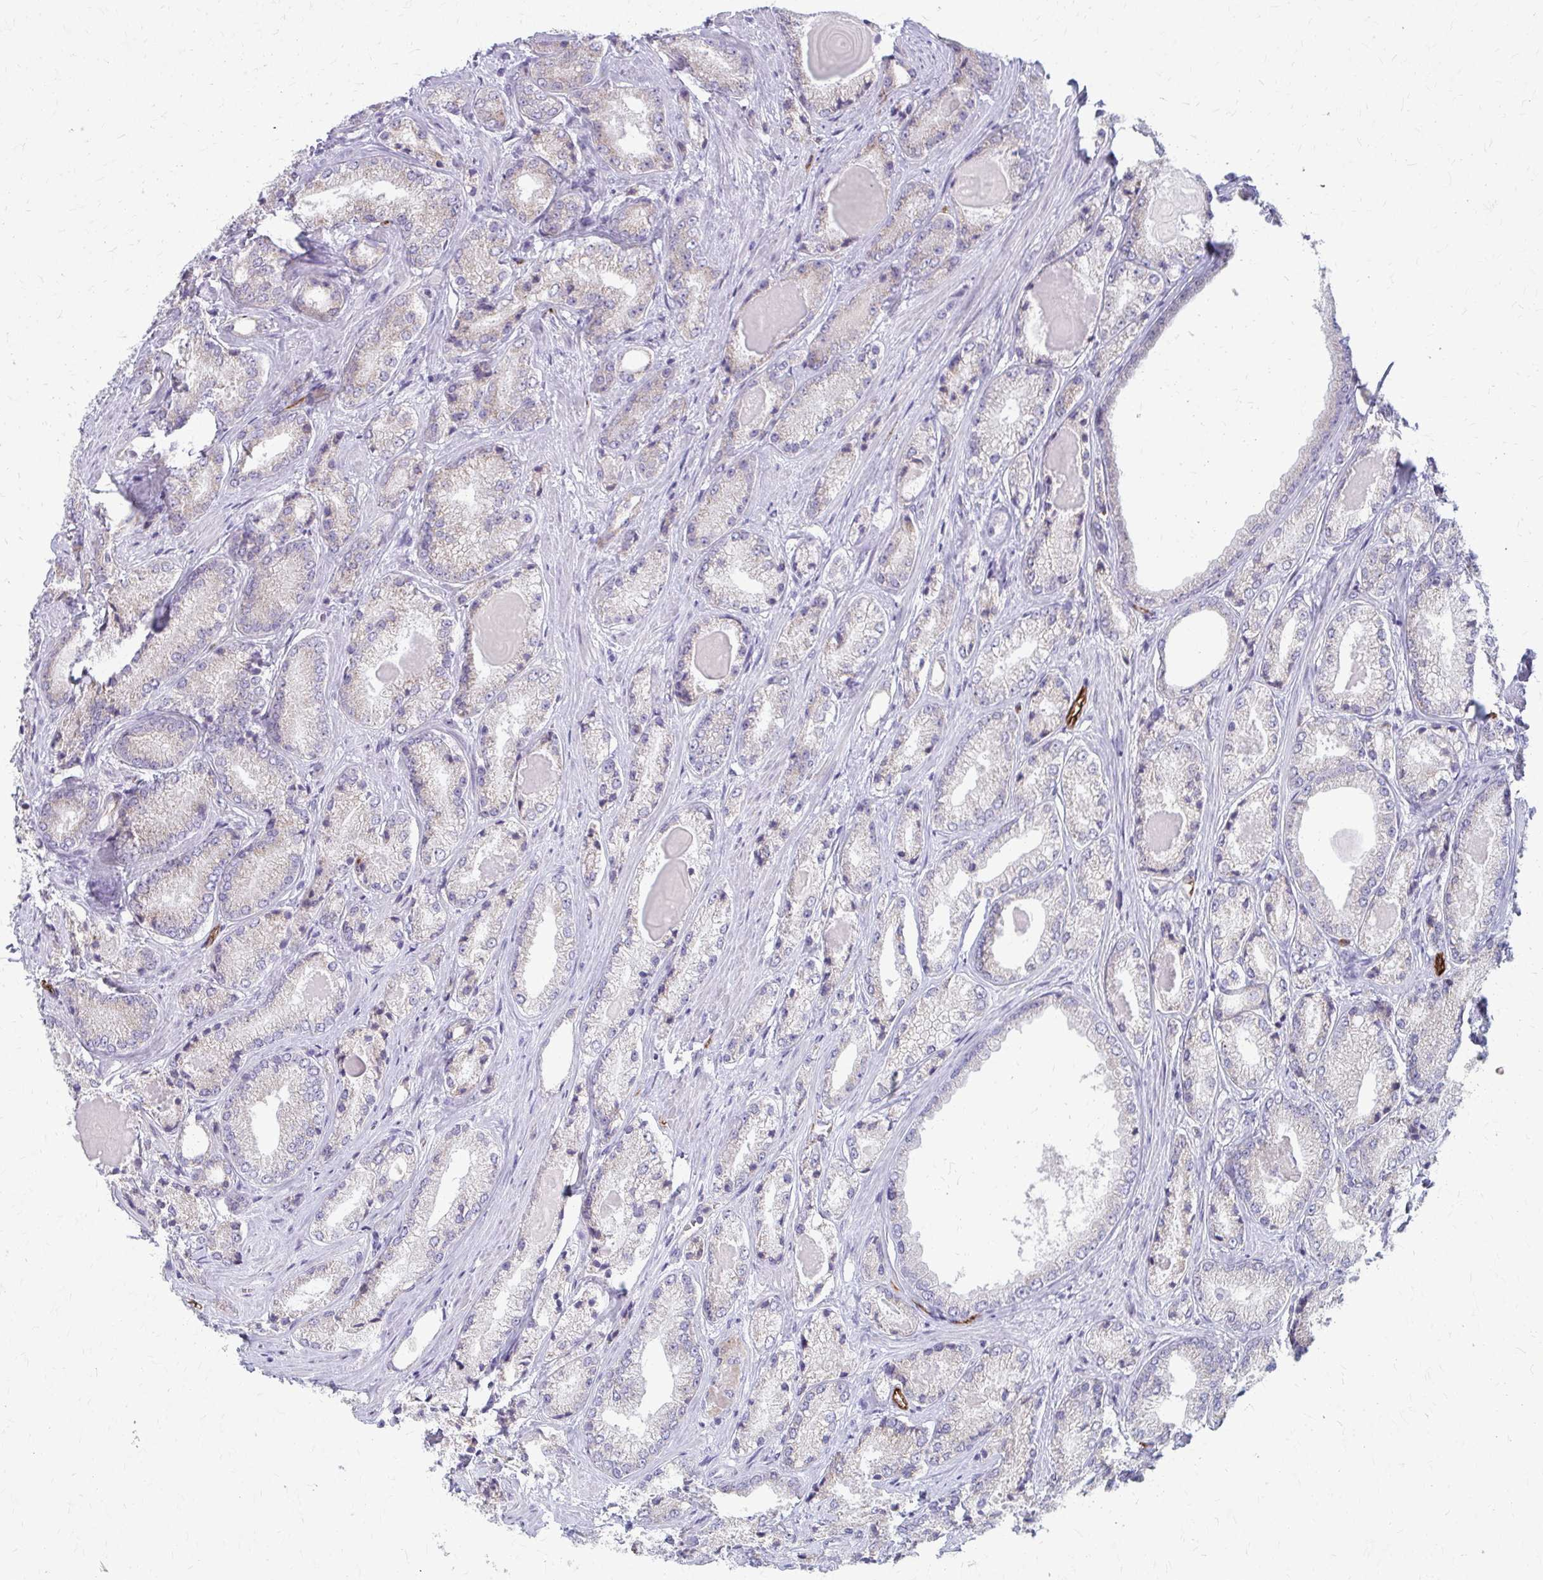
{"staining": {"intensity": "negative", "quantity": "none", "location": "none"}, "tissue": "prostate cancer", "cell_type": "Tumor cells", "image_type": "cancer", "snomed": [{"axis": "morphology", "description": "Adenocarcinoma, NOS"}, {"axis": "morphology", "description": "Adenocarcinoma, Low grade"}, {"axis": "topography", "description": "Prostate"}], "caption": "Immunohistochemistry histopathology image of prostate low-grade adenocarcinoma stained for a protein (brown), which reveals no staining in tumor cells.", "gene": "ADIPOQ", "patient": {"sex": "male", "age": 68}}